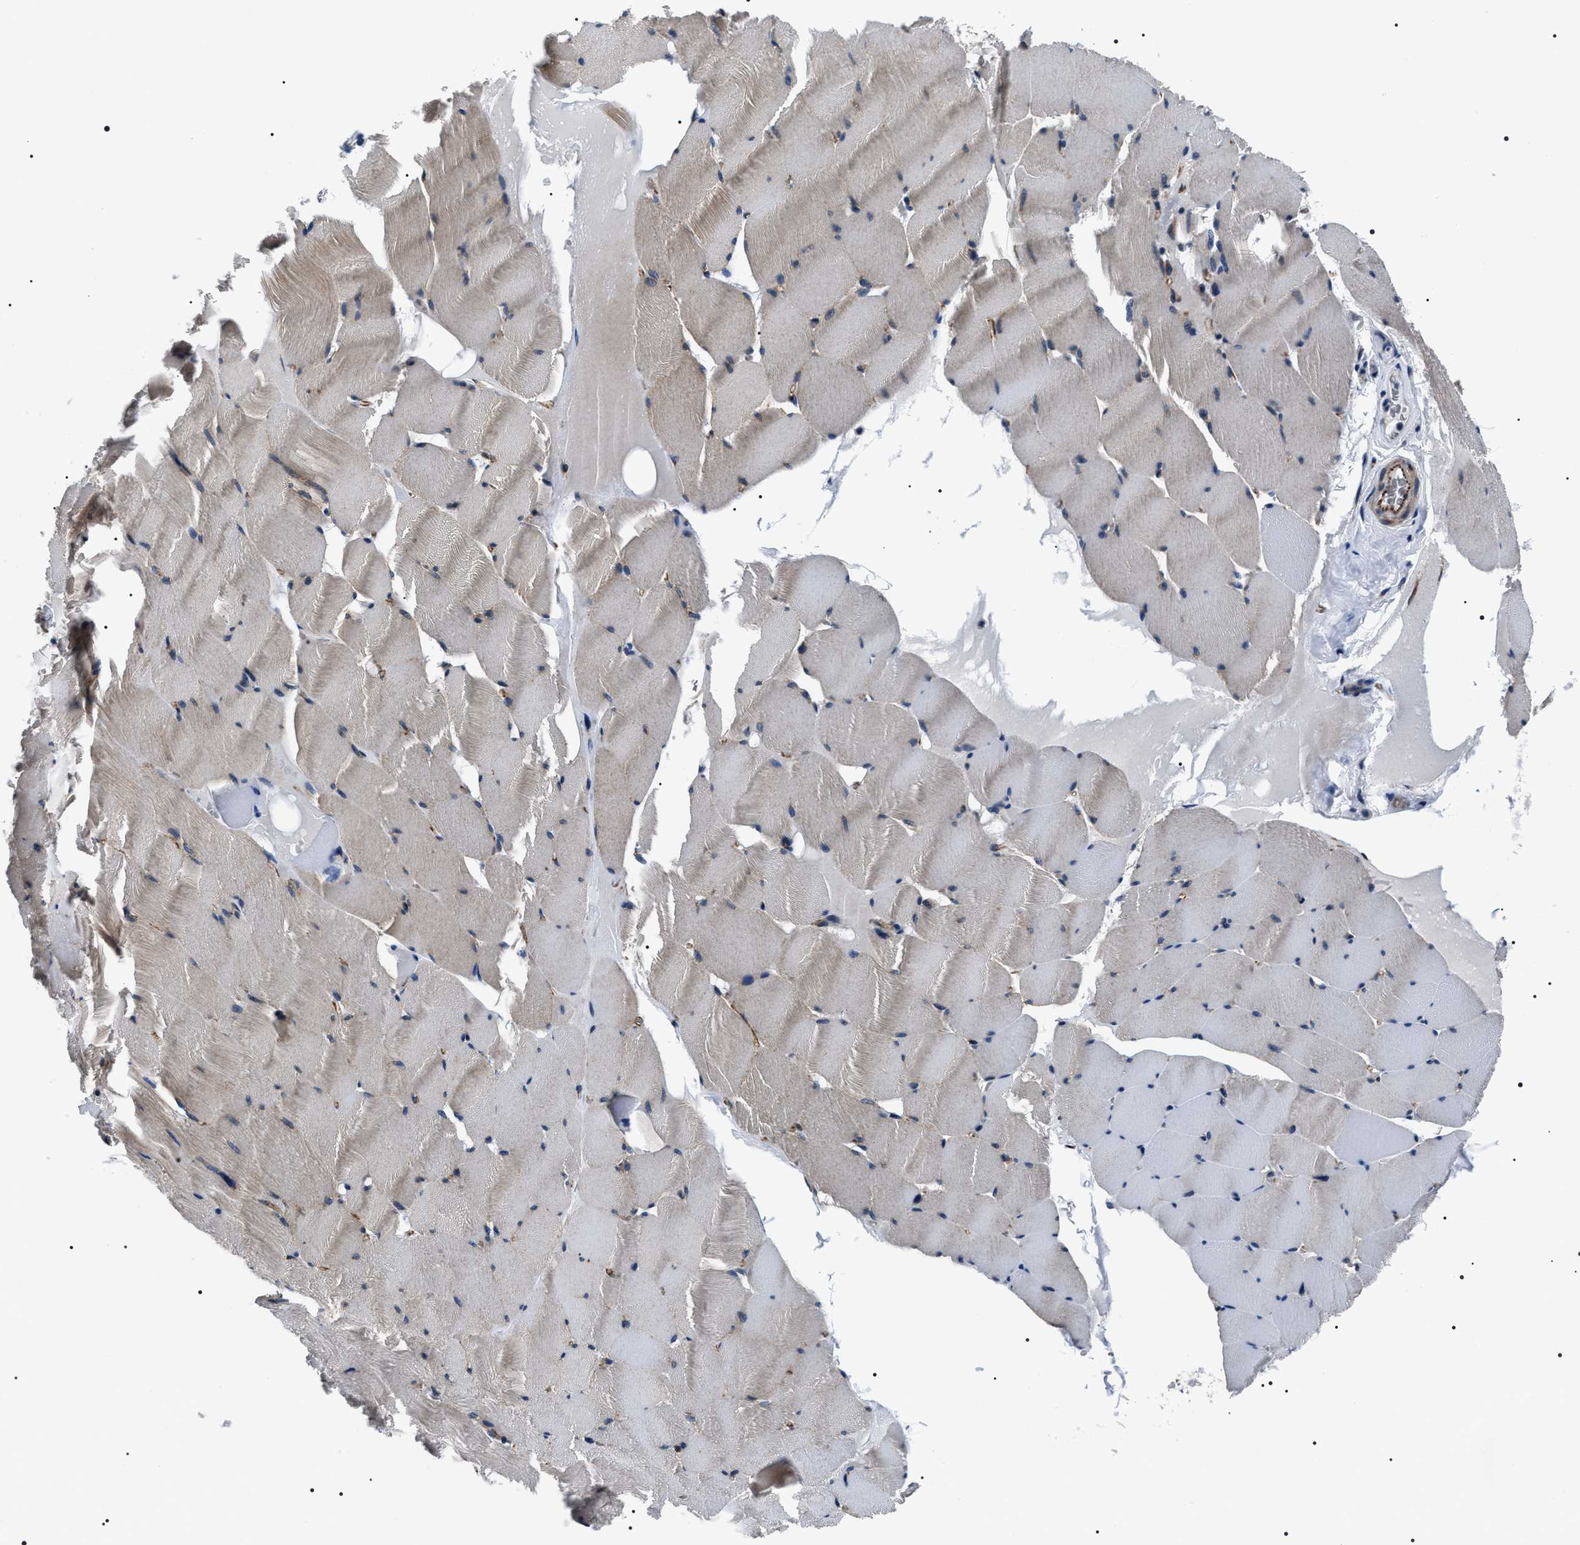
{"staining": {"intensity": "moderate", "quantity": "25%-75%", "location": "cytoplasmic/membranous"}, "tissue": "skeletal muscle", "cell_type": "Myocytes", "image_type": "normal", "snomed": [{"axis": "morphology", "description": "Normal tissue, NOS"}, {"axis": "topography", "description": "Skeletal muscle"}], "caption": "IHC staining of normal skeletal muscle, which exhibits medium levels of moderate cytoplasmic/membranous staining in about 25%-75% of myocytes indicating moderate cytoplasmic/membranous protein expression. The staining was performed using DAB (3,3'-diaminobenzidine) (brown) for protein detection and nuclei were counterstained in hematoxylin (blue).", "gene": "BAG2", "patient": {"sex": "male", "age": 62}}